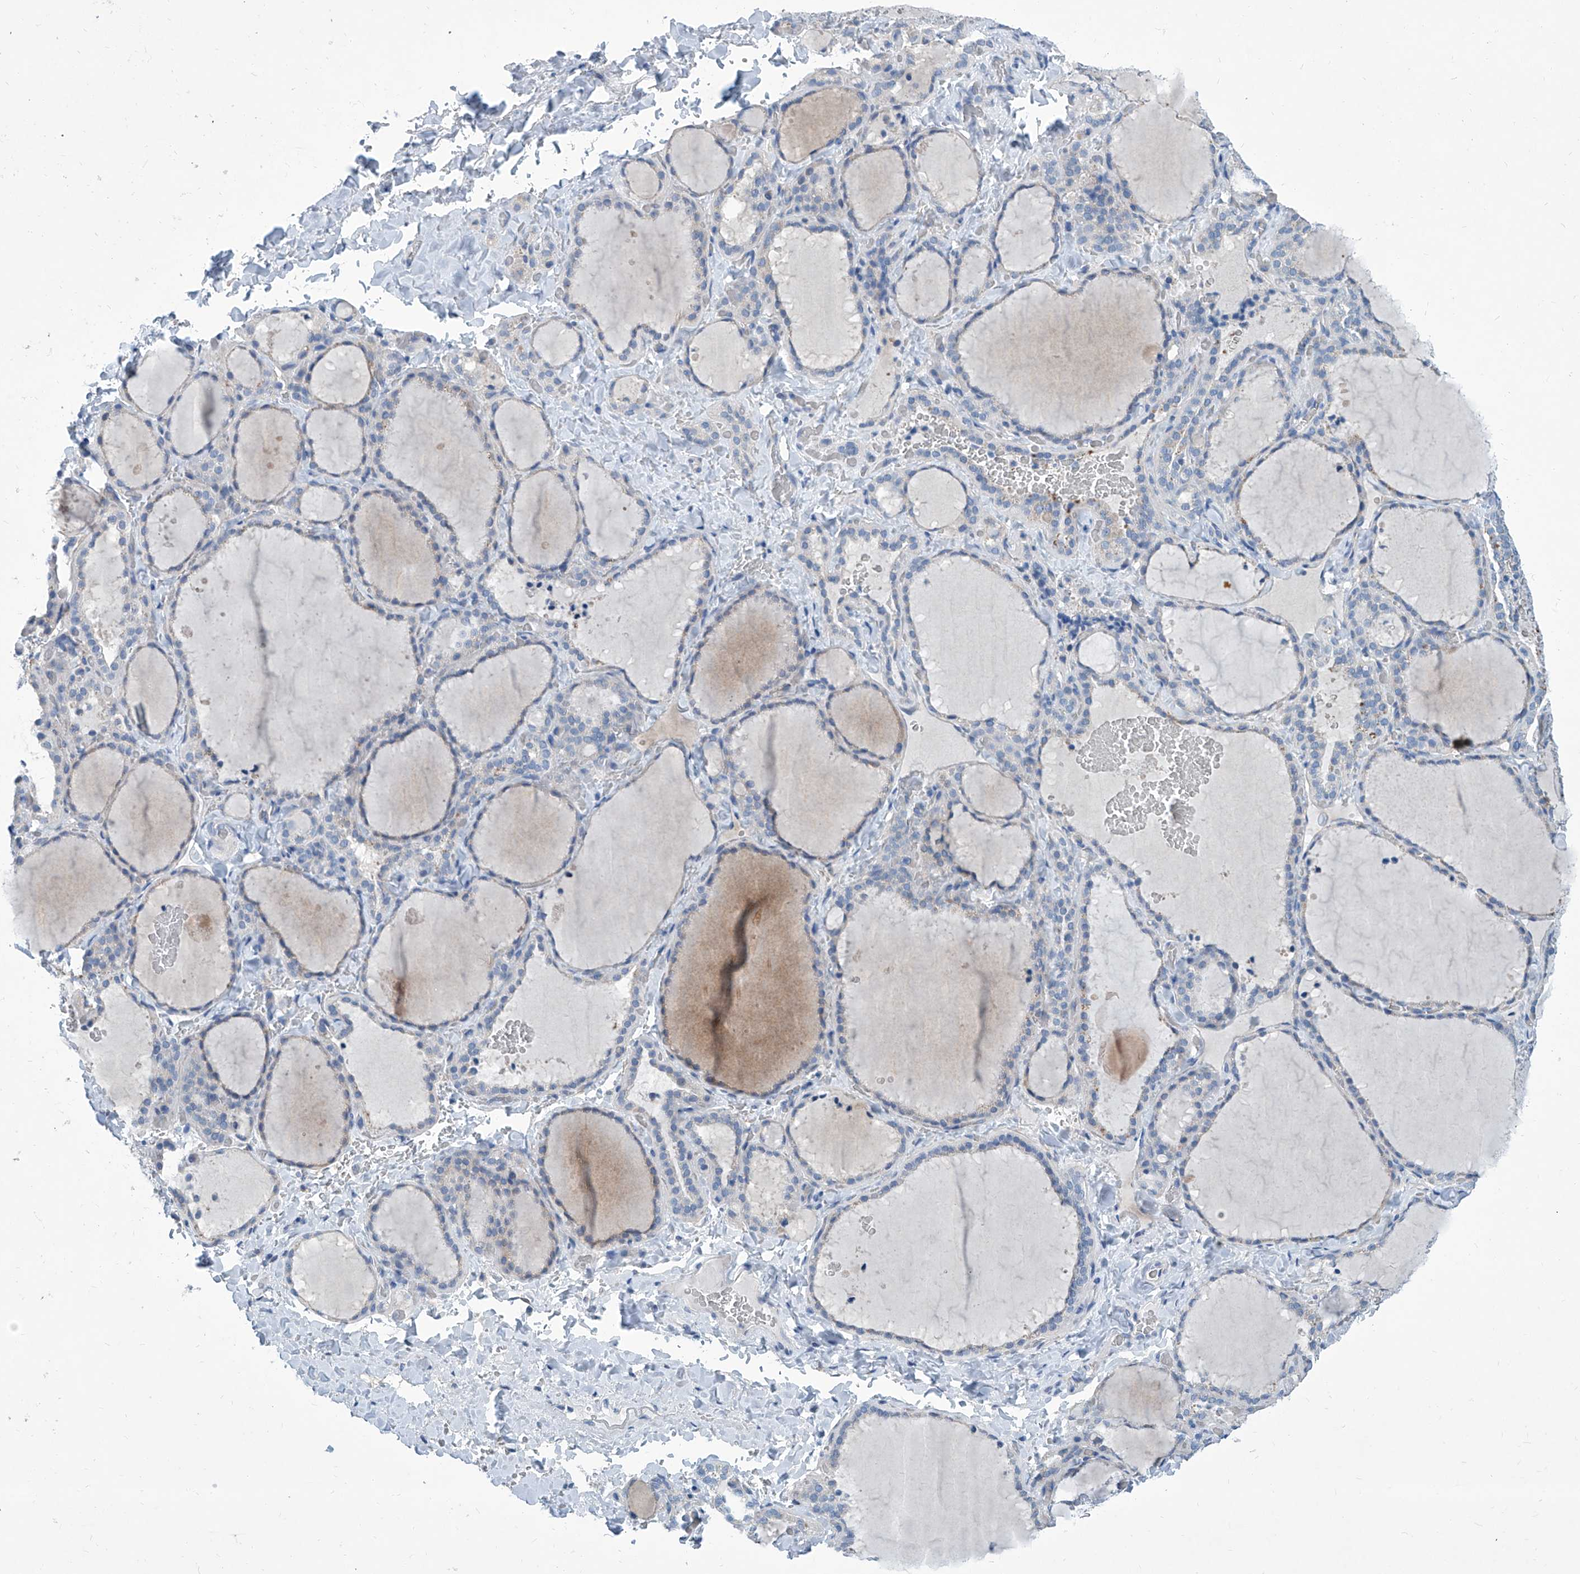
{"staining": {"intensity": "negative", "quantity": "none", "location": "none"}, "tissue": "thyroid gland", "cell_type": "Glandular cells", "image_type": "normal", "snomed": [{"axis": "morphology", "description": "Normal tissue, NOS"}, {"axis": "topography", "description": "Thyroid gland"}], "caption": "This is an IHC micrograph of benign human thyroid gland. There is no staining in glandular cells.", "gene": "ZNF519", "patient": {"sex": "female", "age": 22}}